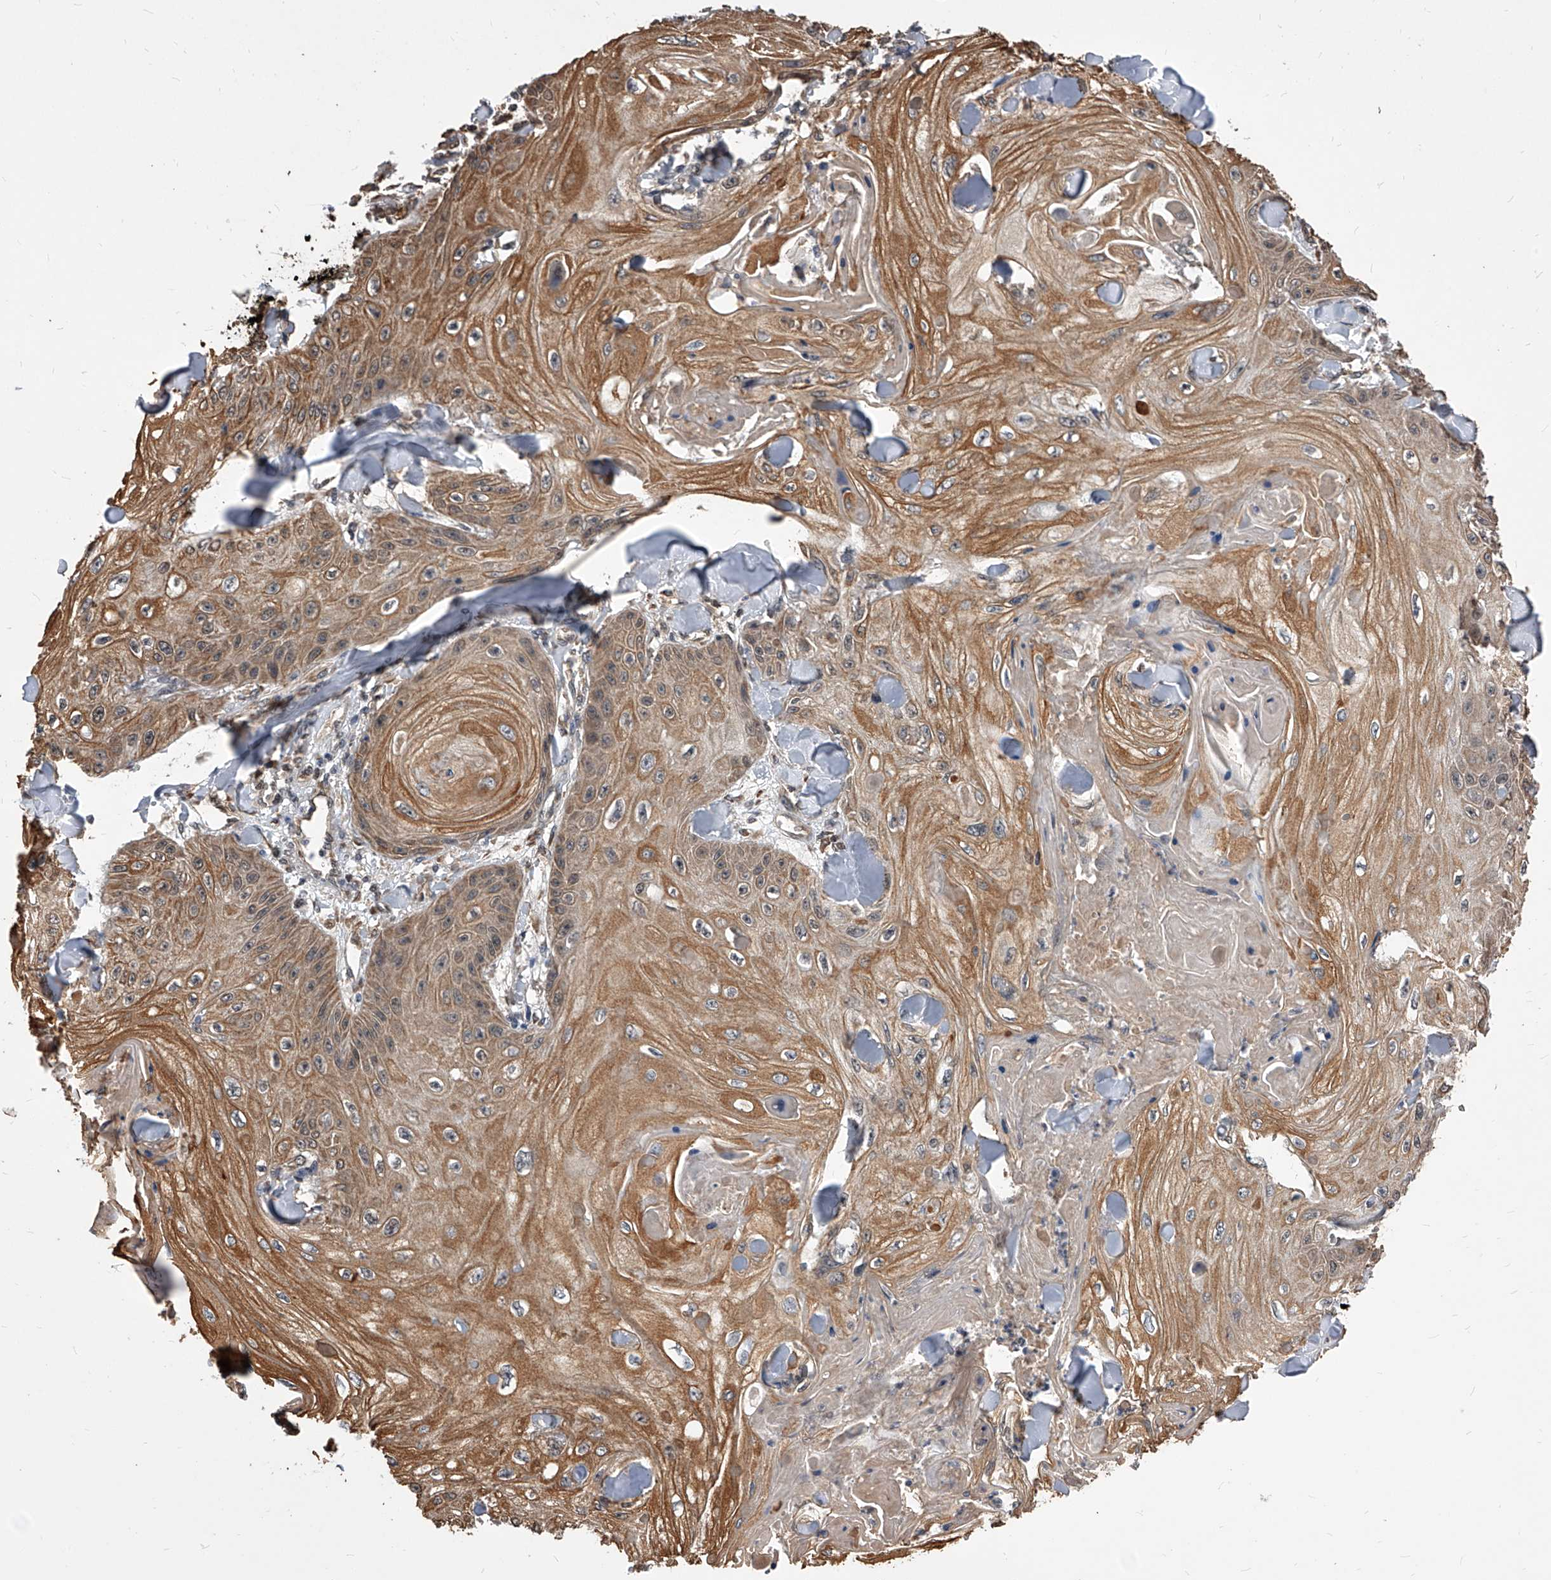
{"staining": {"intensity": "moderate", "quantity": ">75%", "location": "cytoplasmic/membranous"}, "tissue": "skin cancer", "cell_type": "Tumor cells", "image_type": "cancer", "snomed": [{"axis": "morphology", "description": "Squamous cell carcinoma, NOS"}, {"axis": "topography", "description": "Skin"}], "caption": "Skin squamous cell carcinoma was stained to show a protein in brown. There is medium levels of moderate cytoplasmic/membranous expression in approximately >75% of tumor cells. Nuclei are stained in blue.", "gene": "ID1", "patient": {"sex": "male", "age": 74}}